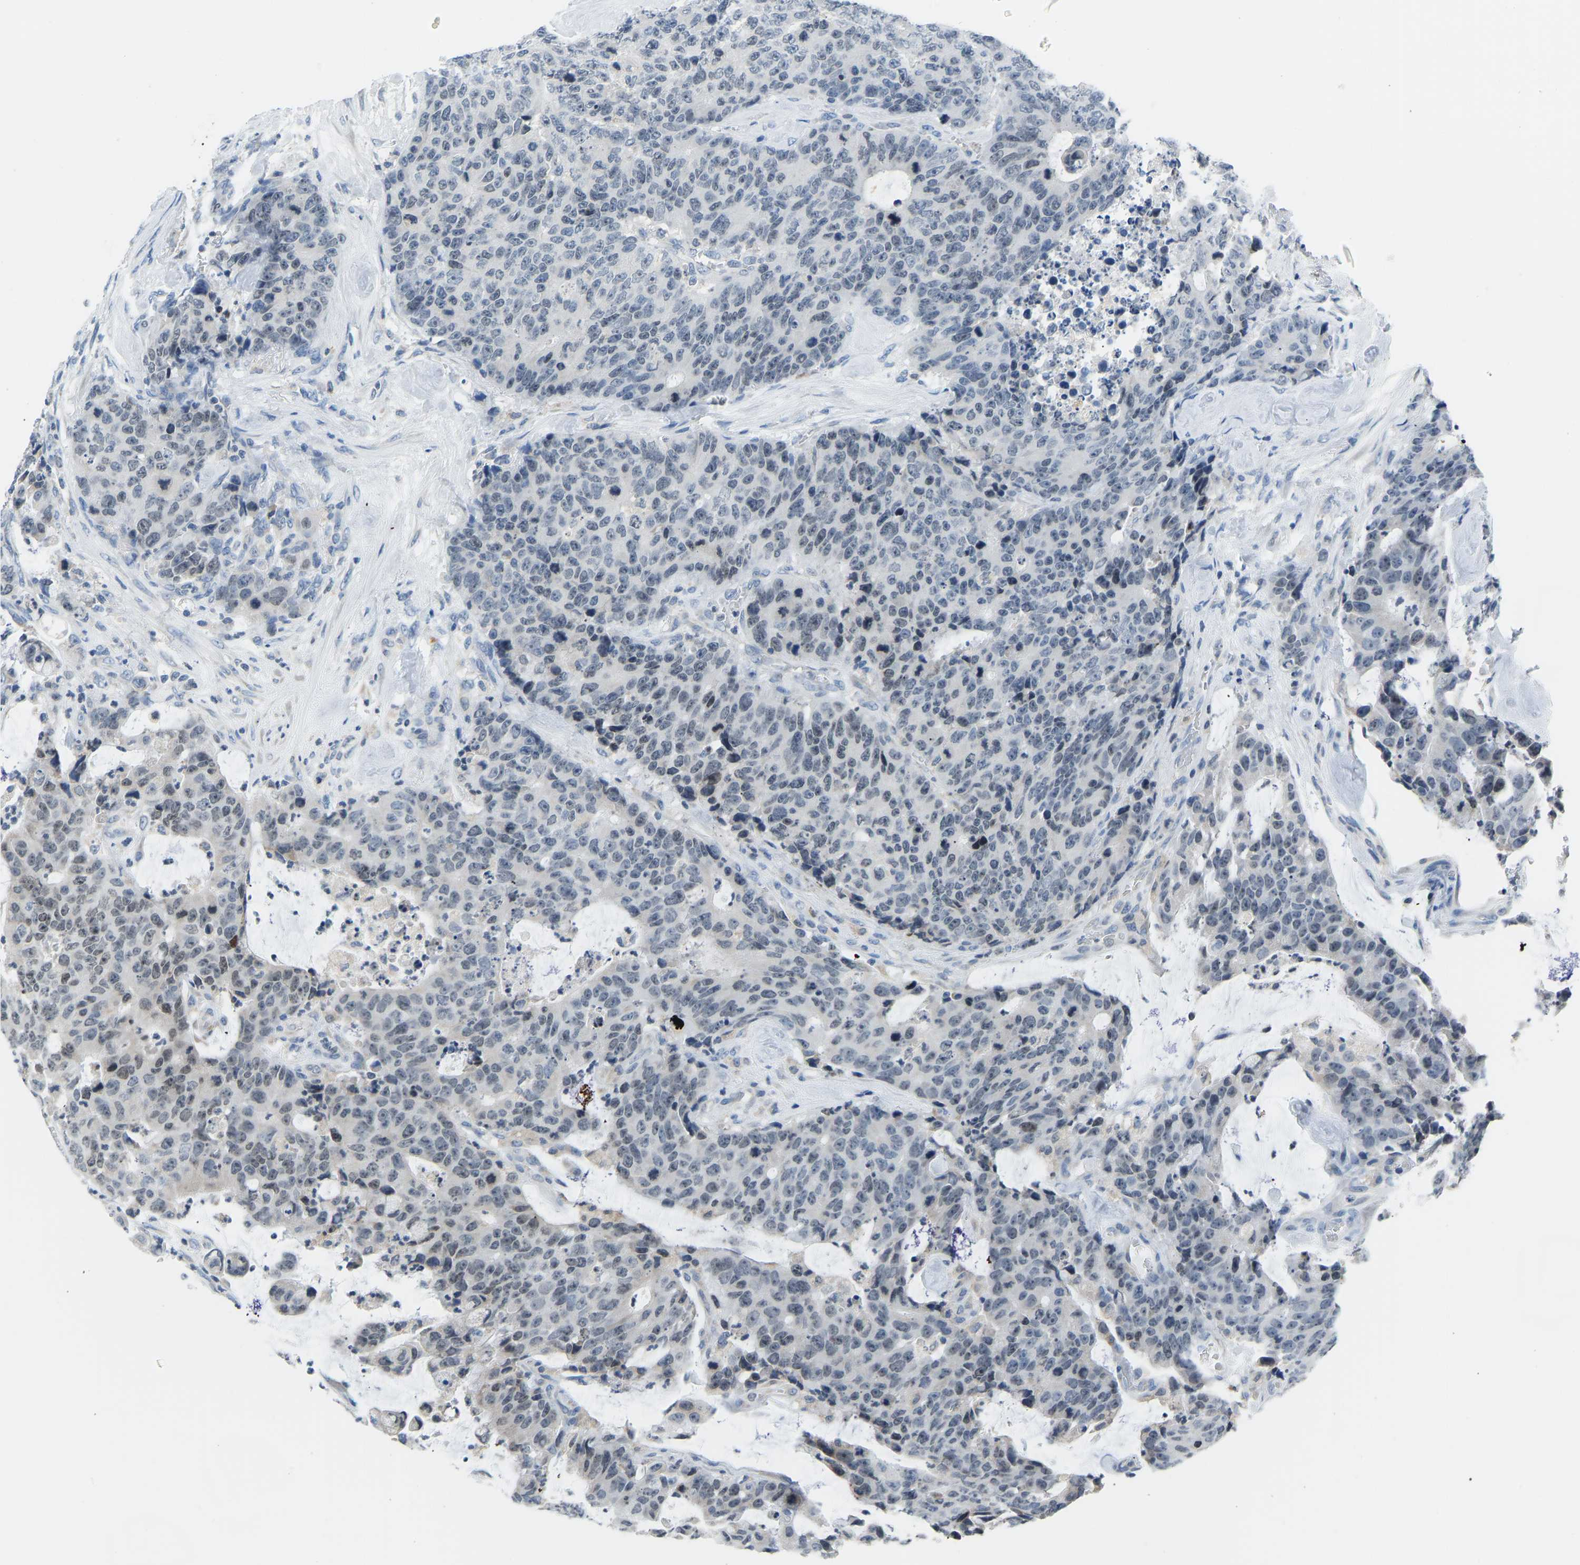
{"staining": {"intensity": "weak", "quantity": "<25%", "location": "nuclear"}, "tissue": "colorectal cancer", "cell_type": "Tumor cells", "image_type": "cancer", "snomed": [{"axis": "morphology", "description": "Adenocarcinoma, NOS"}, {"axis": "topography", "description": "Colon"}], "caption": "Immunohistochemistry image of human colorectal adenocarcinoma stained for a protein (brown), which shows no expression in tumor cells.", "gene": "VRK1", "patient": {"sex": "female", "age": 86}}